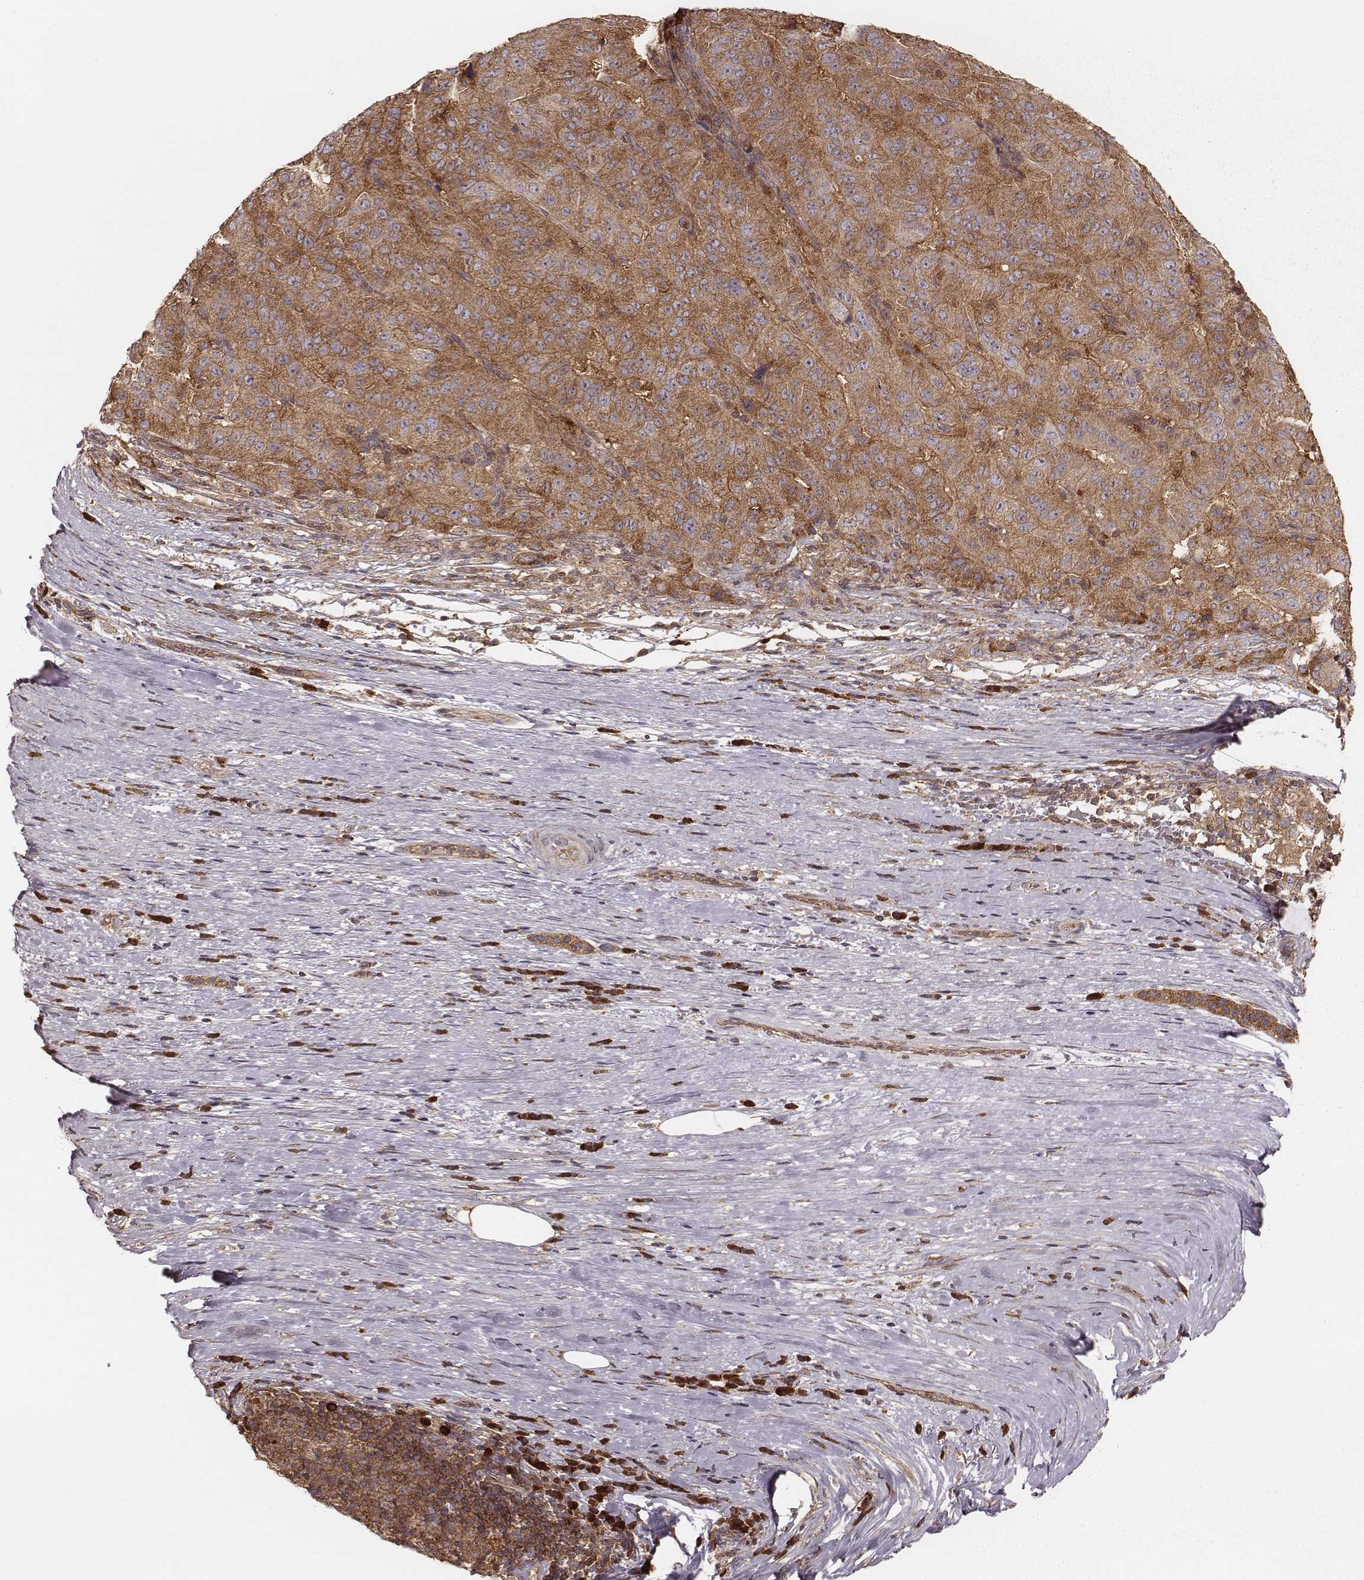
{"staining": {"intensity": "moderate", "quantity": ">75%", "location": "cytoplasmic/membranous"}, "tissue": "pancreatic cancer", "cell_type": "Tumor cells", "image_type": "cancer", "snomed": [{"axis": "morphology", "description": "Adenocarcinoma, NOS"}, {"axis": "topography", "description": "Pancreas"}], "caption": "Tumor cells display medium levels of moderate cytoplasmic/membranous expression in approximately >75% of cells in pancreatic adenocarcinoma. (DAB IHC, brown staining for protein, blue staining for nuclei).", "gene": "CARS1", "patient": {"sex": "male", "age": 63}}